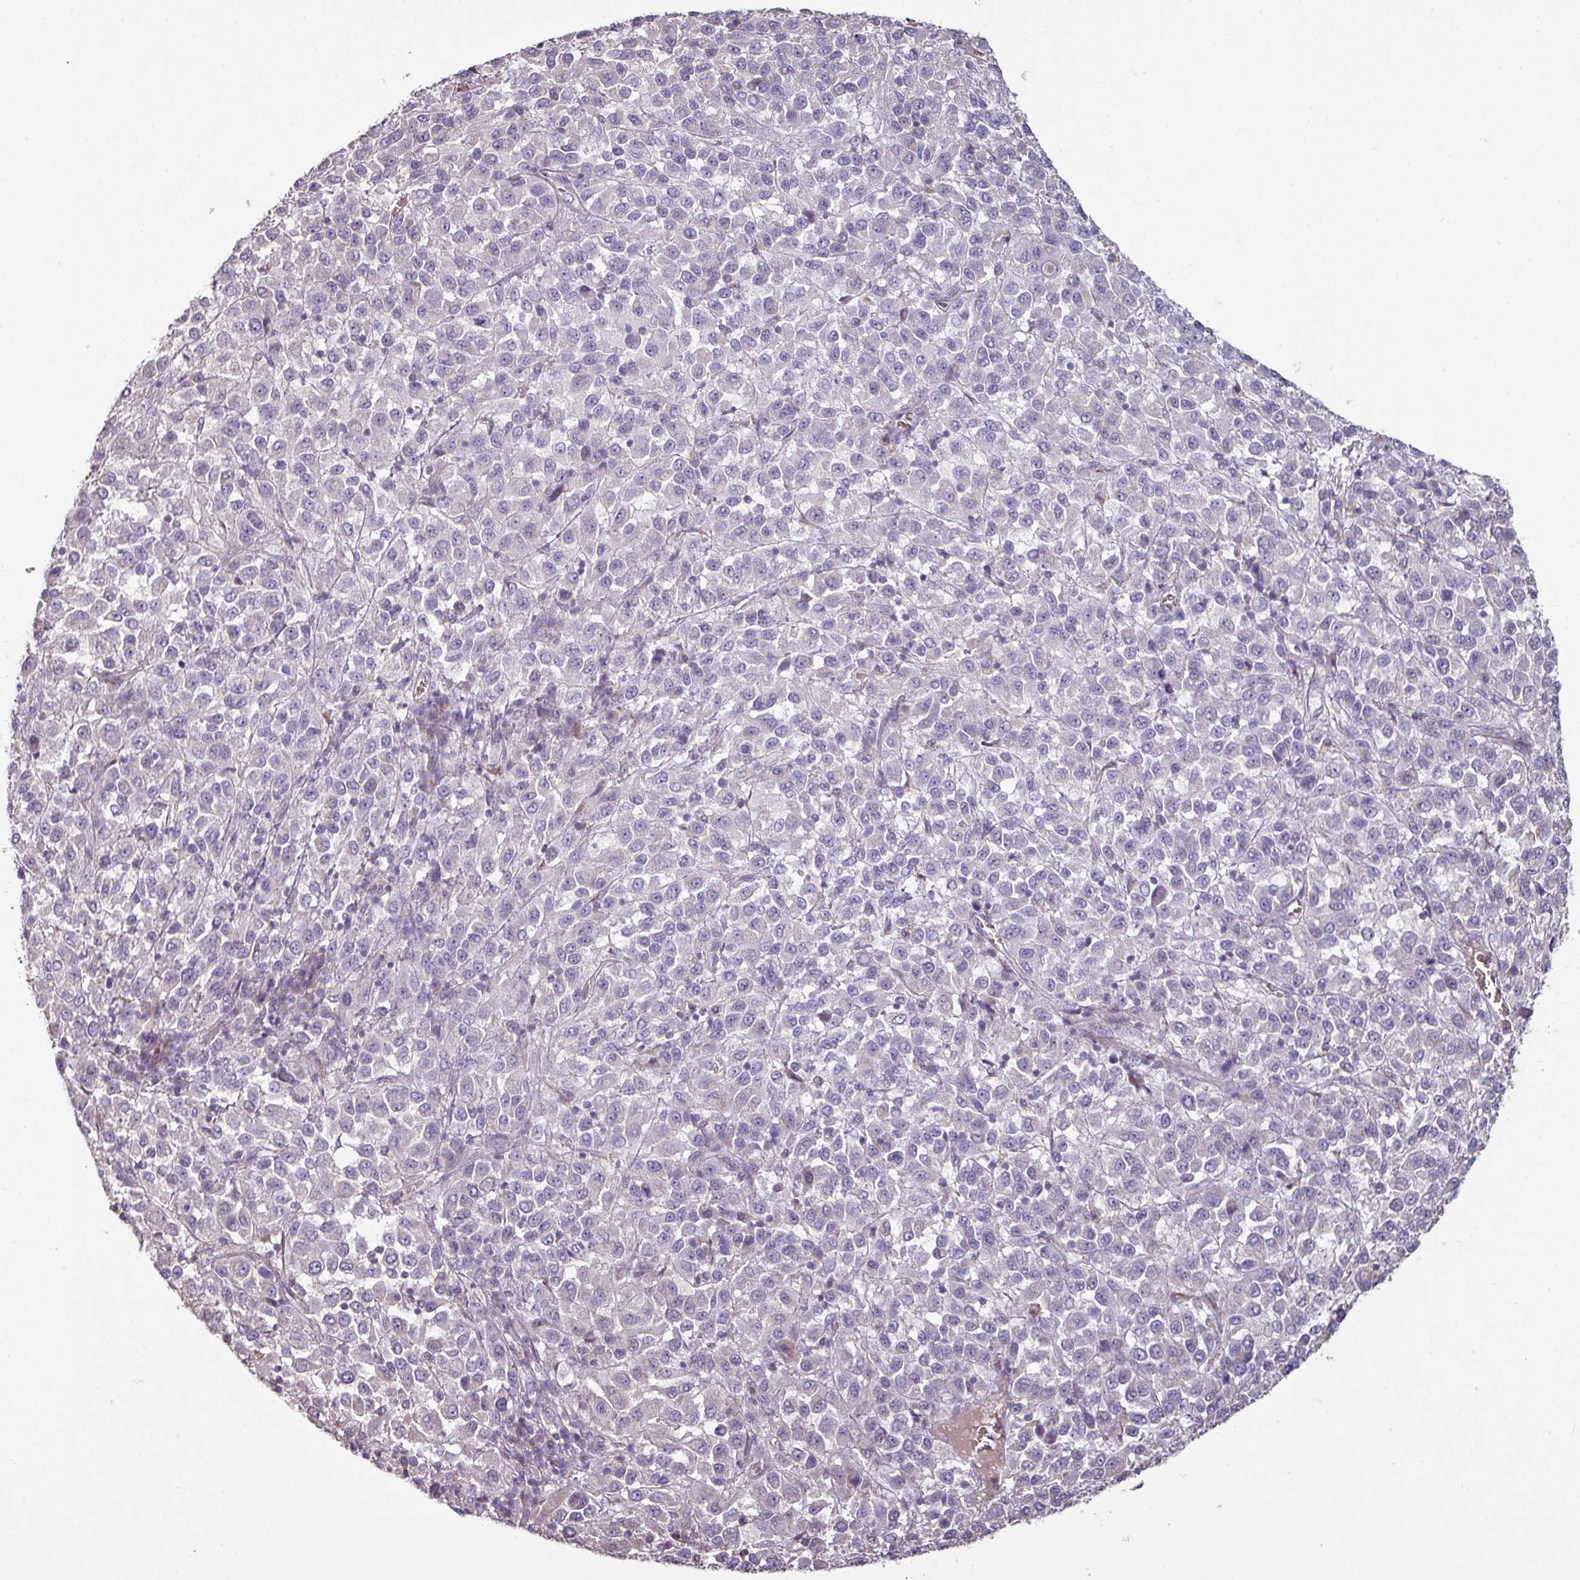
{"staining": {"intensity": "negative", "quantity": "none", "location": "none"}, "tissue": "melanoma", "cell_type": "Tumor cells", "image_type": "cancer", "snomed": [{"axis": "morphology", "description": "Malignant melanoma, Metastatic site"}, {"axis": "topography", "description": "Lung"}], "caption": "DAB immunohistochemical staining of human malignant melanoma (metastatic site) exhibits no significant positivity in tumor cells.", "gene": "NHSL2", "patient": {"sex": "male", "age": 64}}